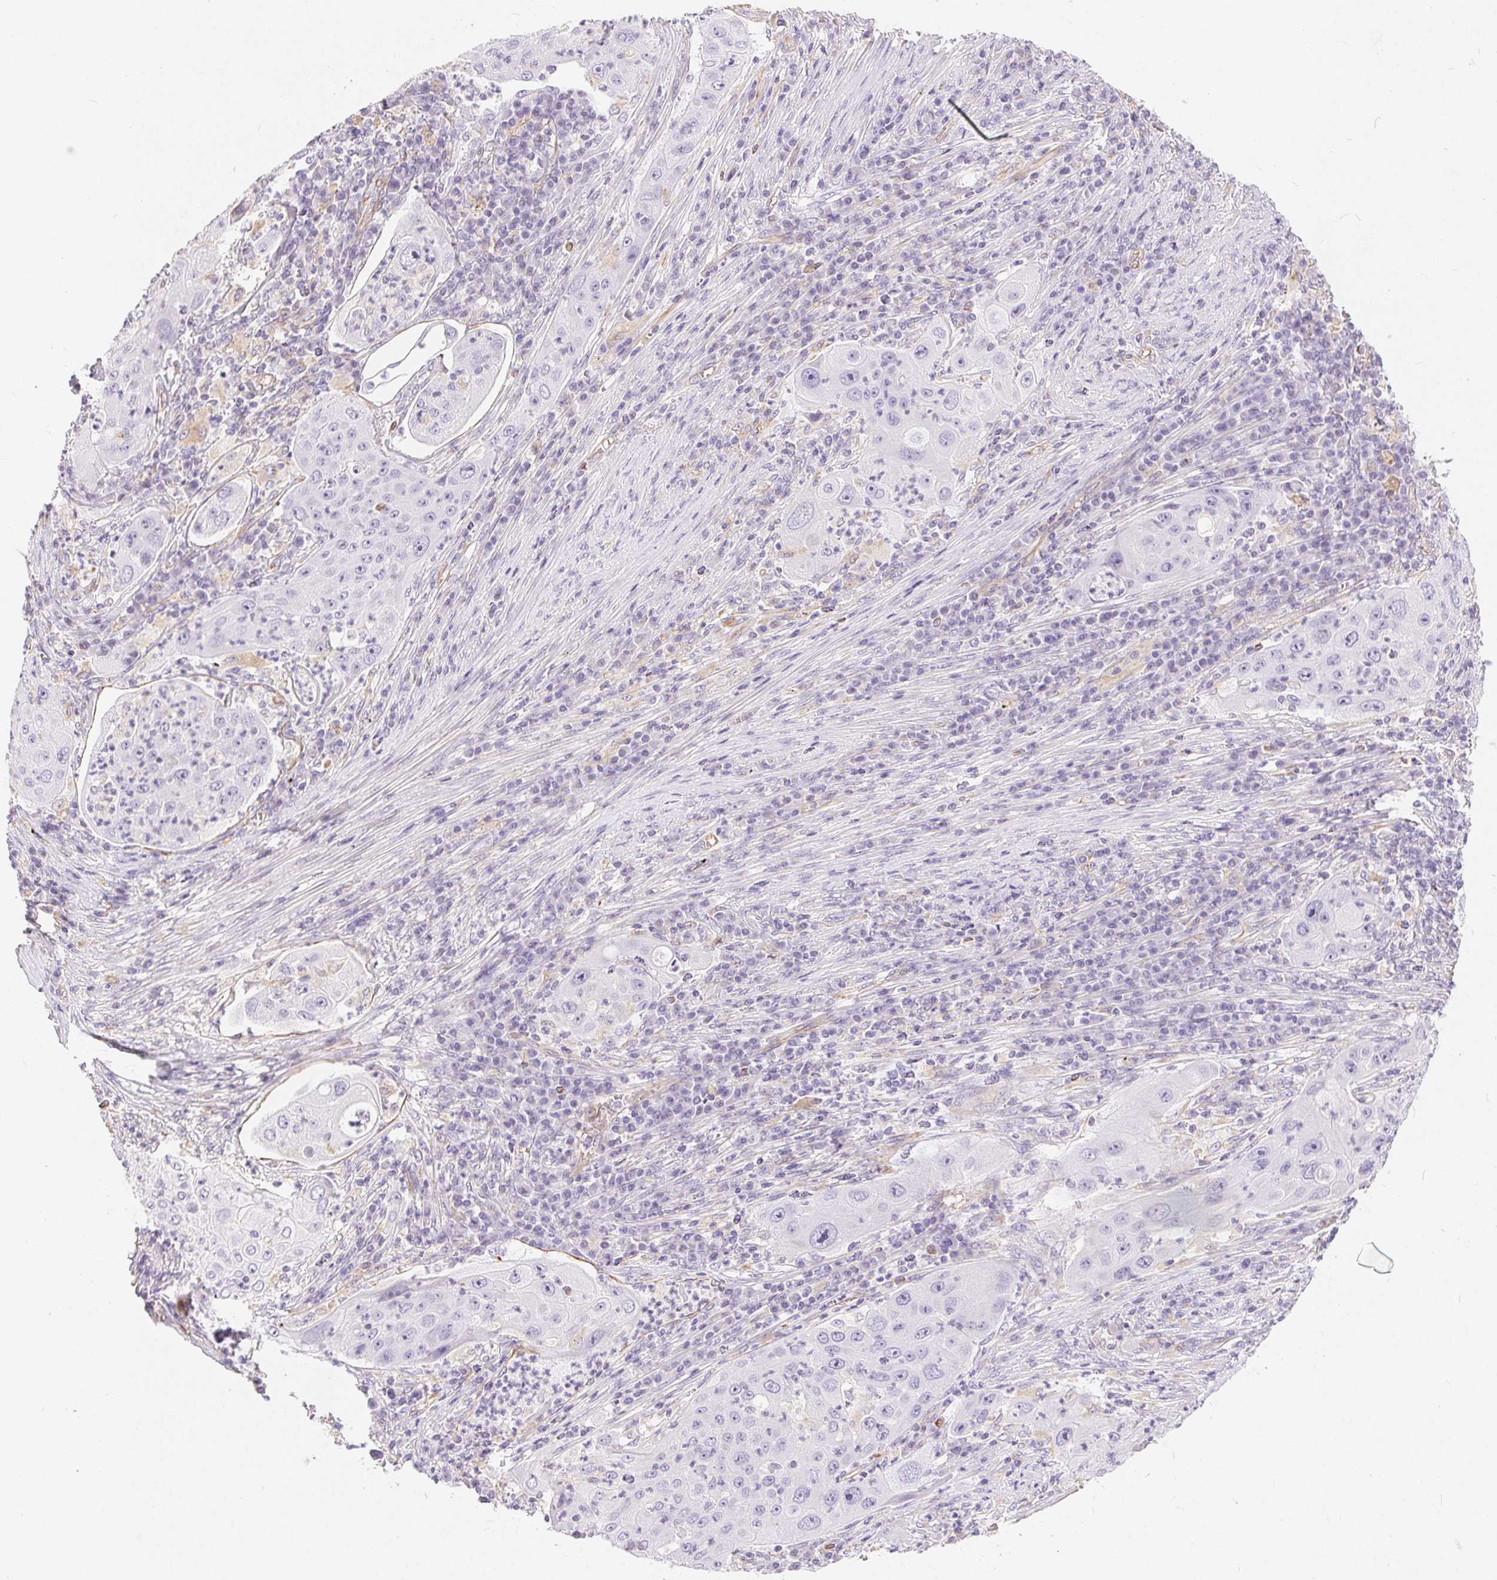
{"staining": {"intensity": "negative", "quantity": "none", "location": "none"}, "tissue": "lung cancer", "cell_type": "Tumor cells", "image_type": "cancer", "snomed": [{"axis": "morphology", "description": "Squamous cell carcinoma, NOS"}, {"axis": "topography", "description": "Lung"}], "caption": "DAB immunohistochemical staining of lung squamous cell carcinoma displays no significant expression in tumor cells. (Stains: DAB IHC with hematoxylin counter stain, Microscopy: brightfield microscopy at high magnification).", "gene": "GFAP", "patient": {"sex": "female", "age": 59}}